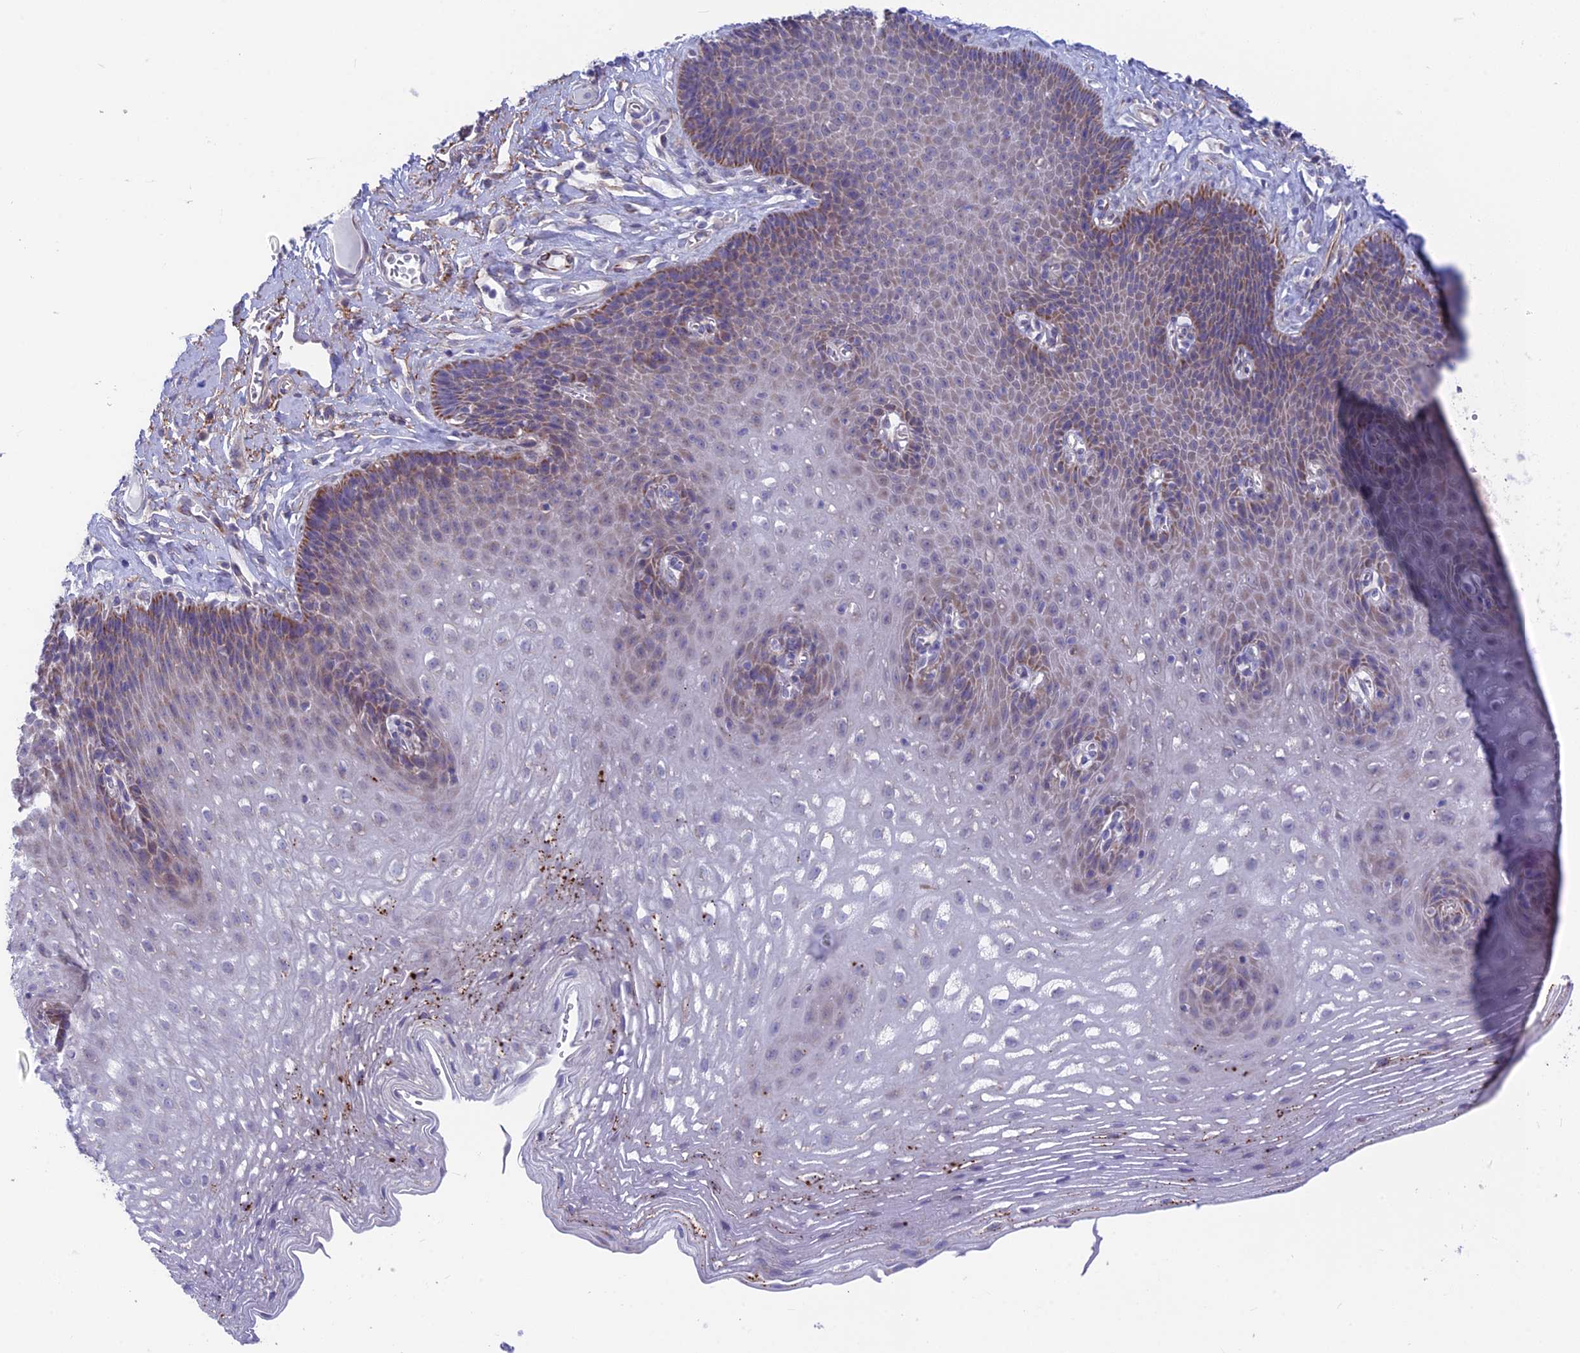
{"staining": {"intensity": "moderate", "quantity": "<25%", "location": "cytoplasmic/membranous"}, "tissue": "esophagus", "cell_type": "Squamous epithelial cells", "image_type": "normal", "snomed": [{"axis": "morphology", "description": "Normal tissue, NOS"}, {"axis": "topography", "description": "Esophagus"}], "caption": "A histopathology image showing moderate cytoplasmic/membranous positivity in about <25% of squamous epithelial cells in unremarkable esophagus, as visualized by brown immunohistochemical staining.", "gene": "PLAC9", "patient": {"sex": "female", "age": 66}}